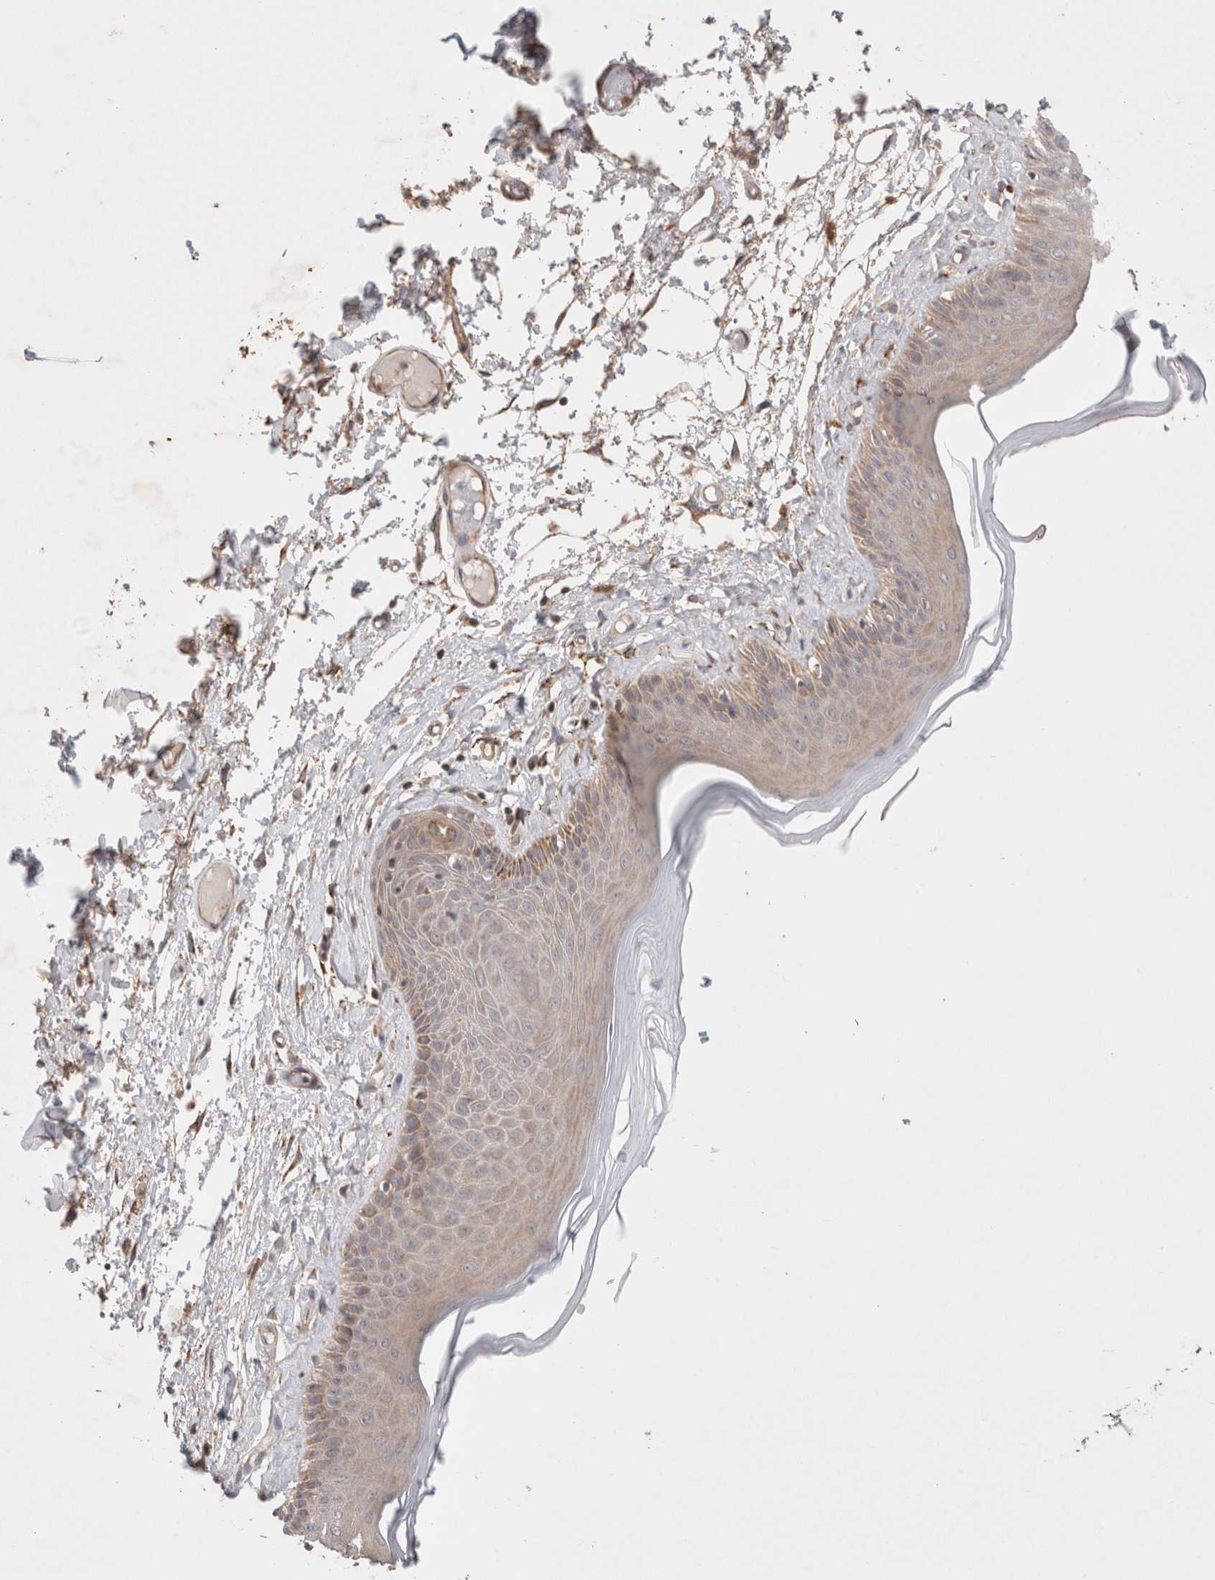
{"staining": {"intensity": "moderate", "quantity": ">75%", "location": "cytoplasmic/membranous"}, "tissue": "skin", "cell_type": "Epidermal cells", "image_type": "normal", "snomed": [{"axis": "morphology", "description": "Normal tissue, NOS"}, {"axis": "topography", "description": "Vulva"}], "caption": "Normal skin displays moderate cytoplasmic/membranous expression in approximately >75% of epidermal cells, visualized by immunohistochemistry.", "gene": "HROB", "patient": {"sex": "female", "age": 73}}